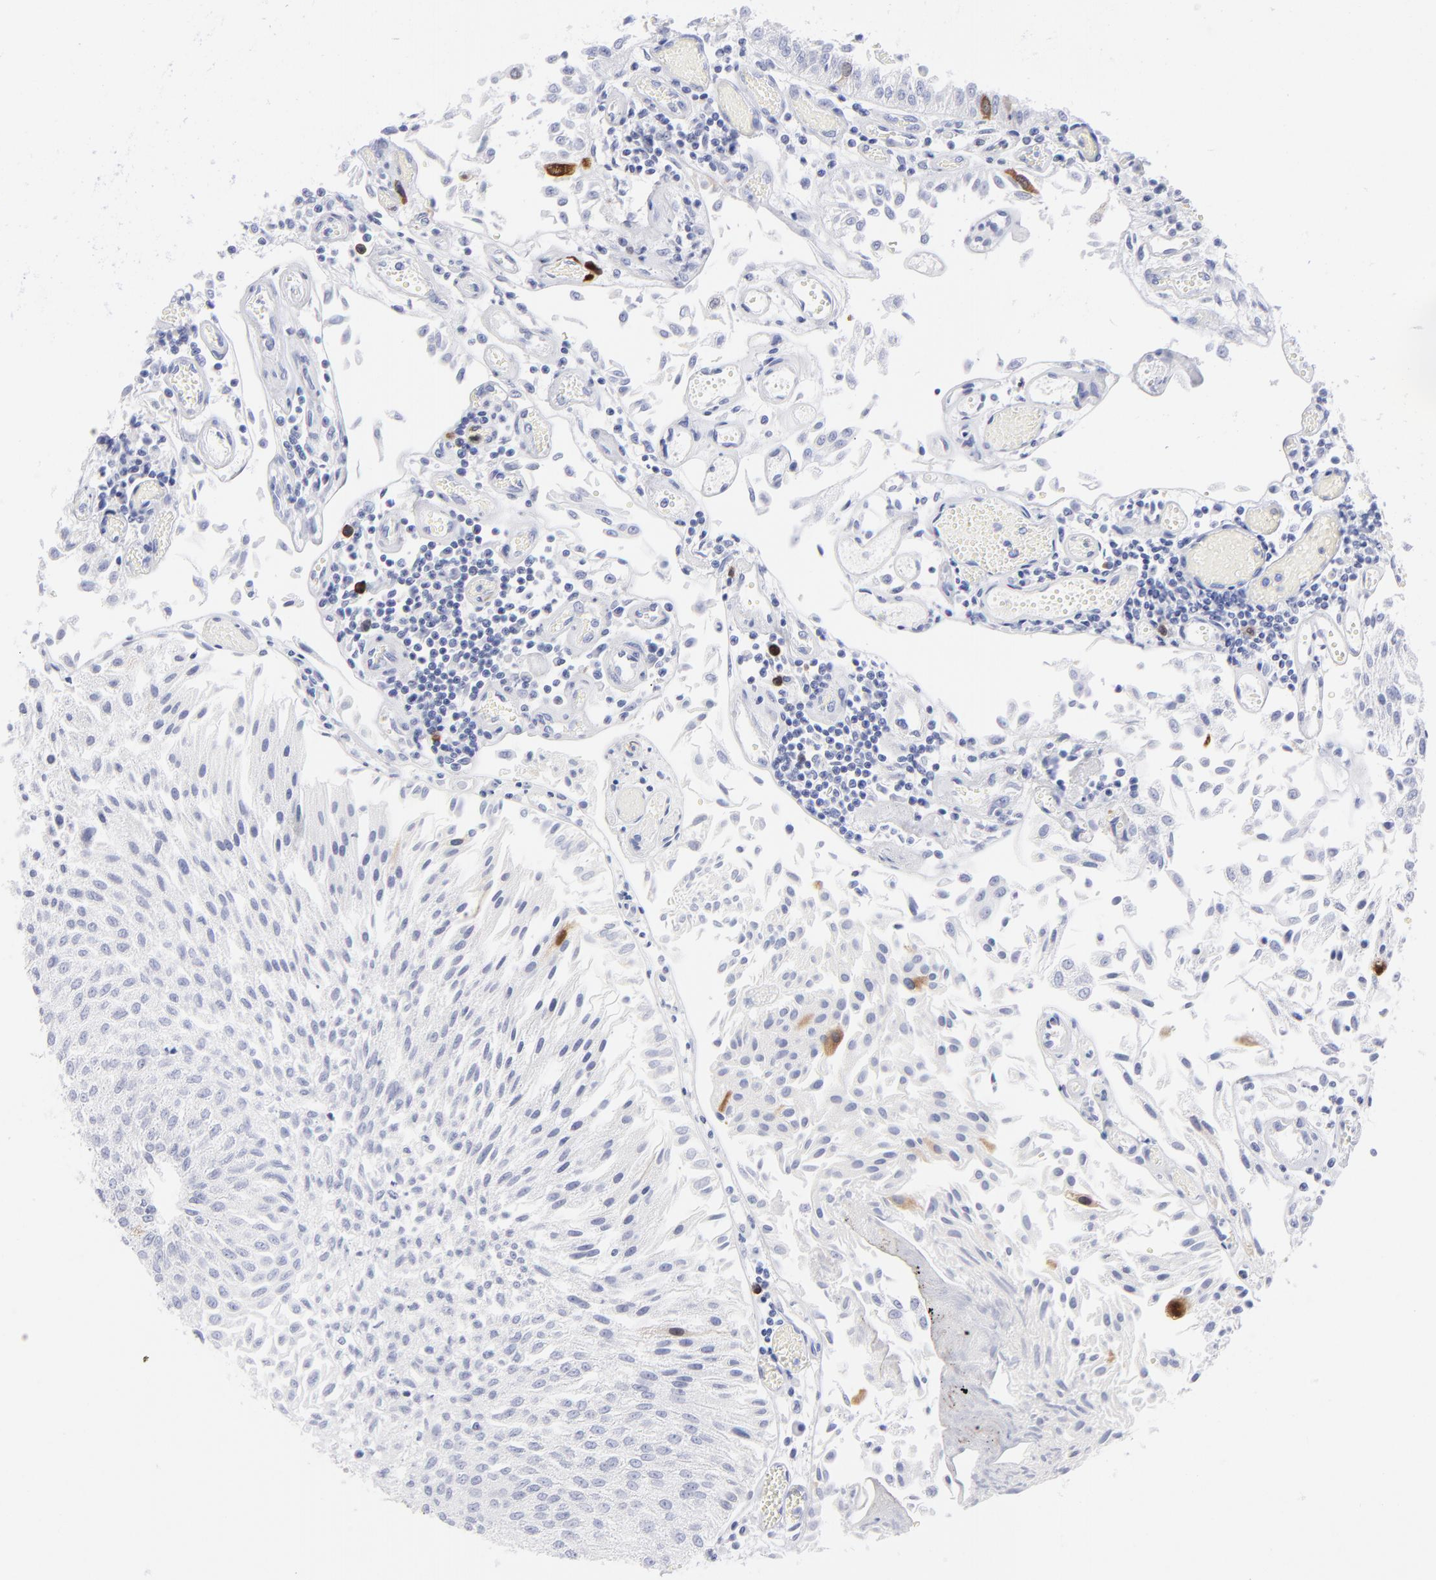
{"staining": {"intensity": "strong", "quantity": "<25%", "location": "cytoplasmic/membranous"}, "tissue": "urothelial cancer", "cell_type": "Tumor cells", "image_type": "cancer", "snomed": [{"axis": "morphology", "description": "Urothelial carcinoma, Low grade"}, {"axis": "topography", "description": "Urinary bladder"}], "caption": "Brown immunohistochemical staining in urothelial cancer demonstrates strong cytoplasmic/membranous positivity in approximately <25% of tumor cells. The protein of interest is shown in brown color, while the nuclei are stained blue.", "gene": "CCNB1", "patient": {"sex": "male", "age": 86}}